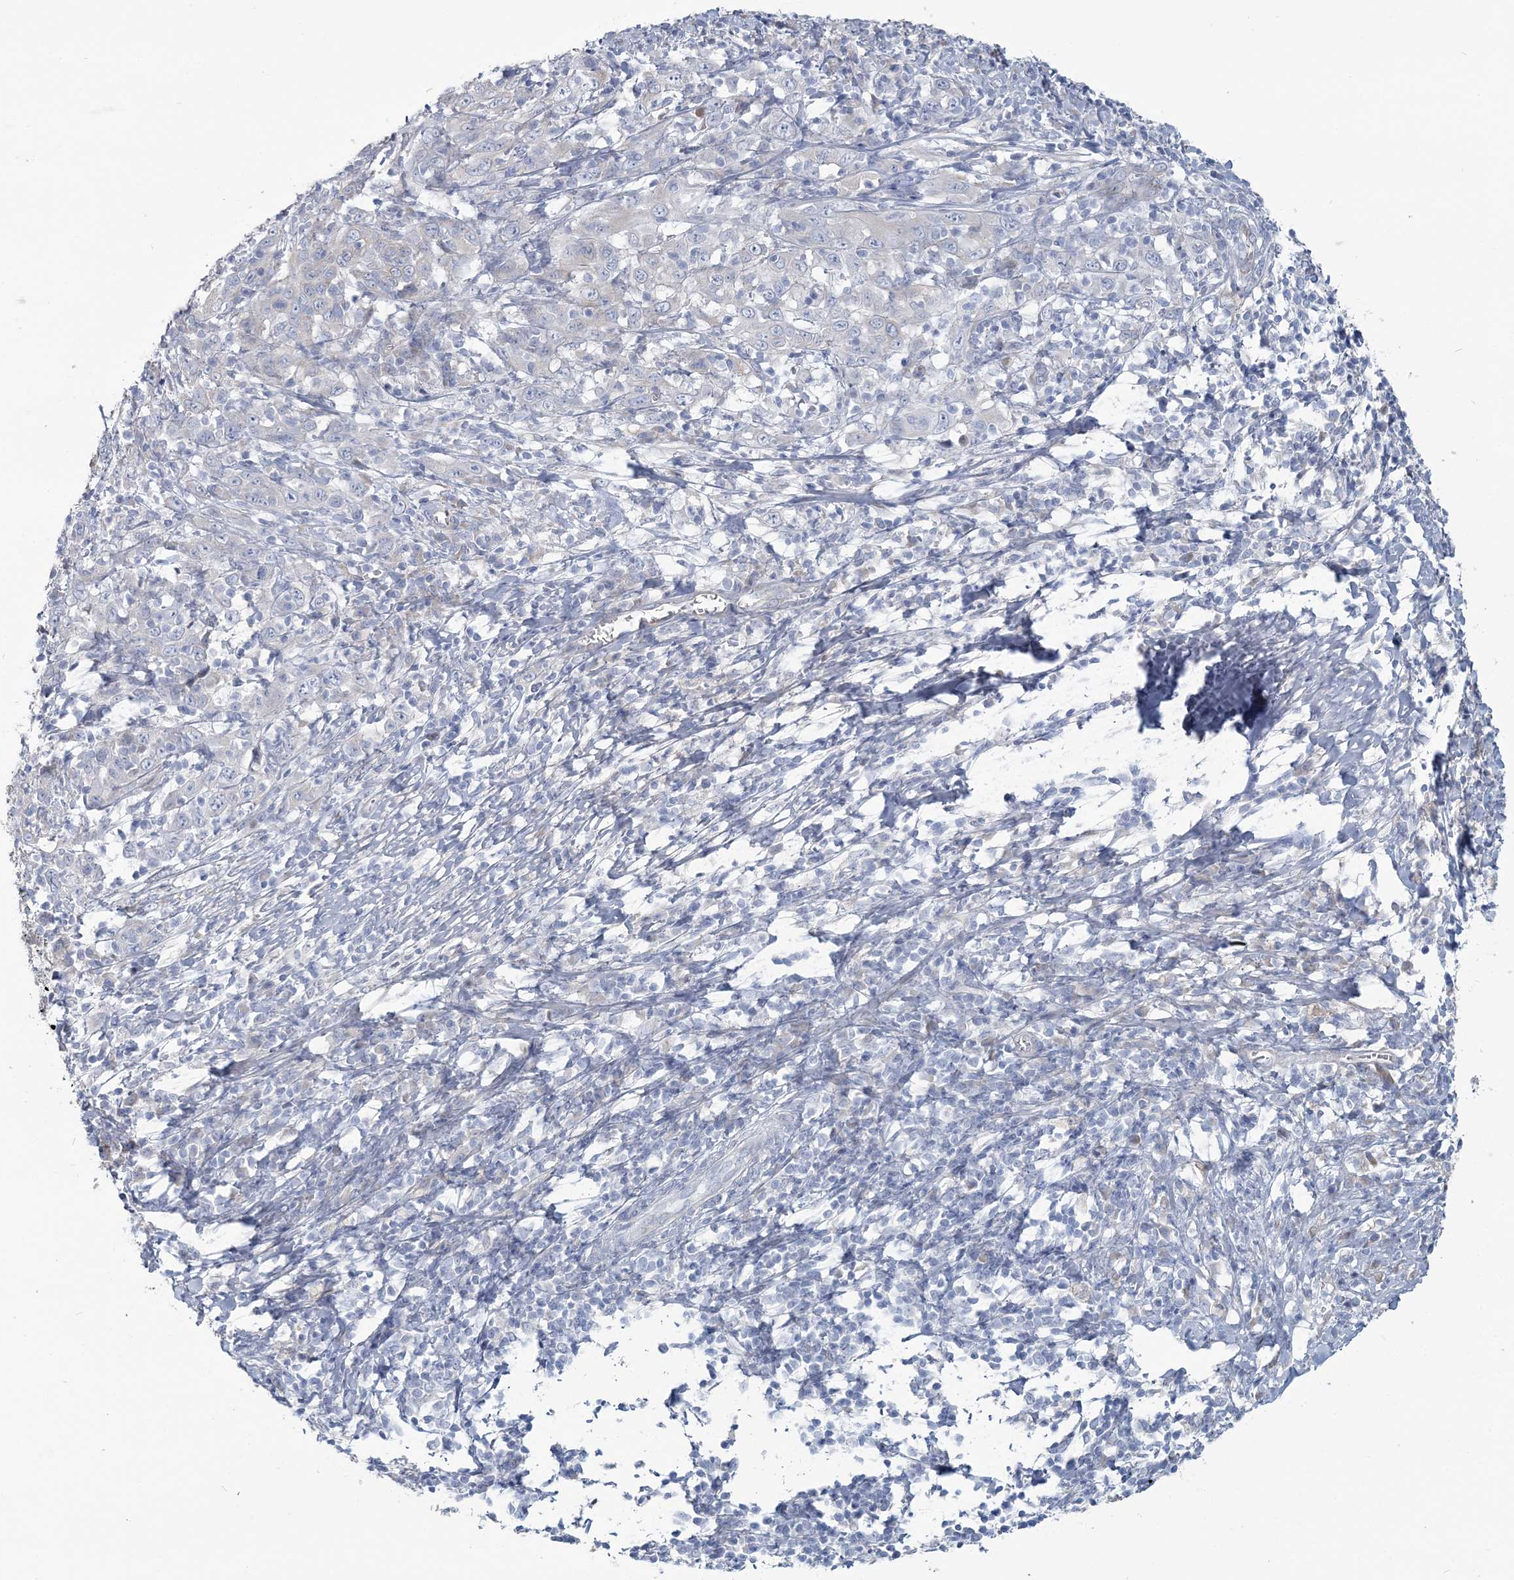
{"staining": {"intensity": "negative", "quantity": "none", "location": "none"}, "tissue": "cervical cancer", "cell_type": "Tumor cells", "image_type": "cancer", "snomed": [{"axis": "morphology", "description": "Squamous cell carcinoma, NOS"}, {"axis": "topography", "description": "Cervix"}], "caption": "Immunohistochemistry photomicrograph of cervical cancer stained for a protein (brown), which exhibits no expression in tumor cells.", "gene": "CMBL", "patient": {"sex": "female", "age": 46}}